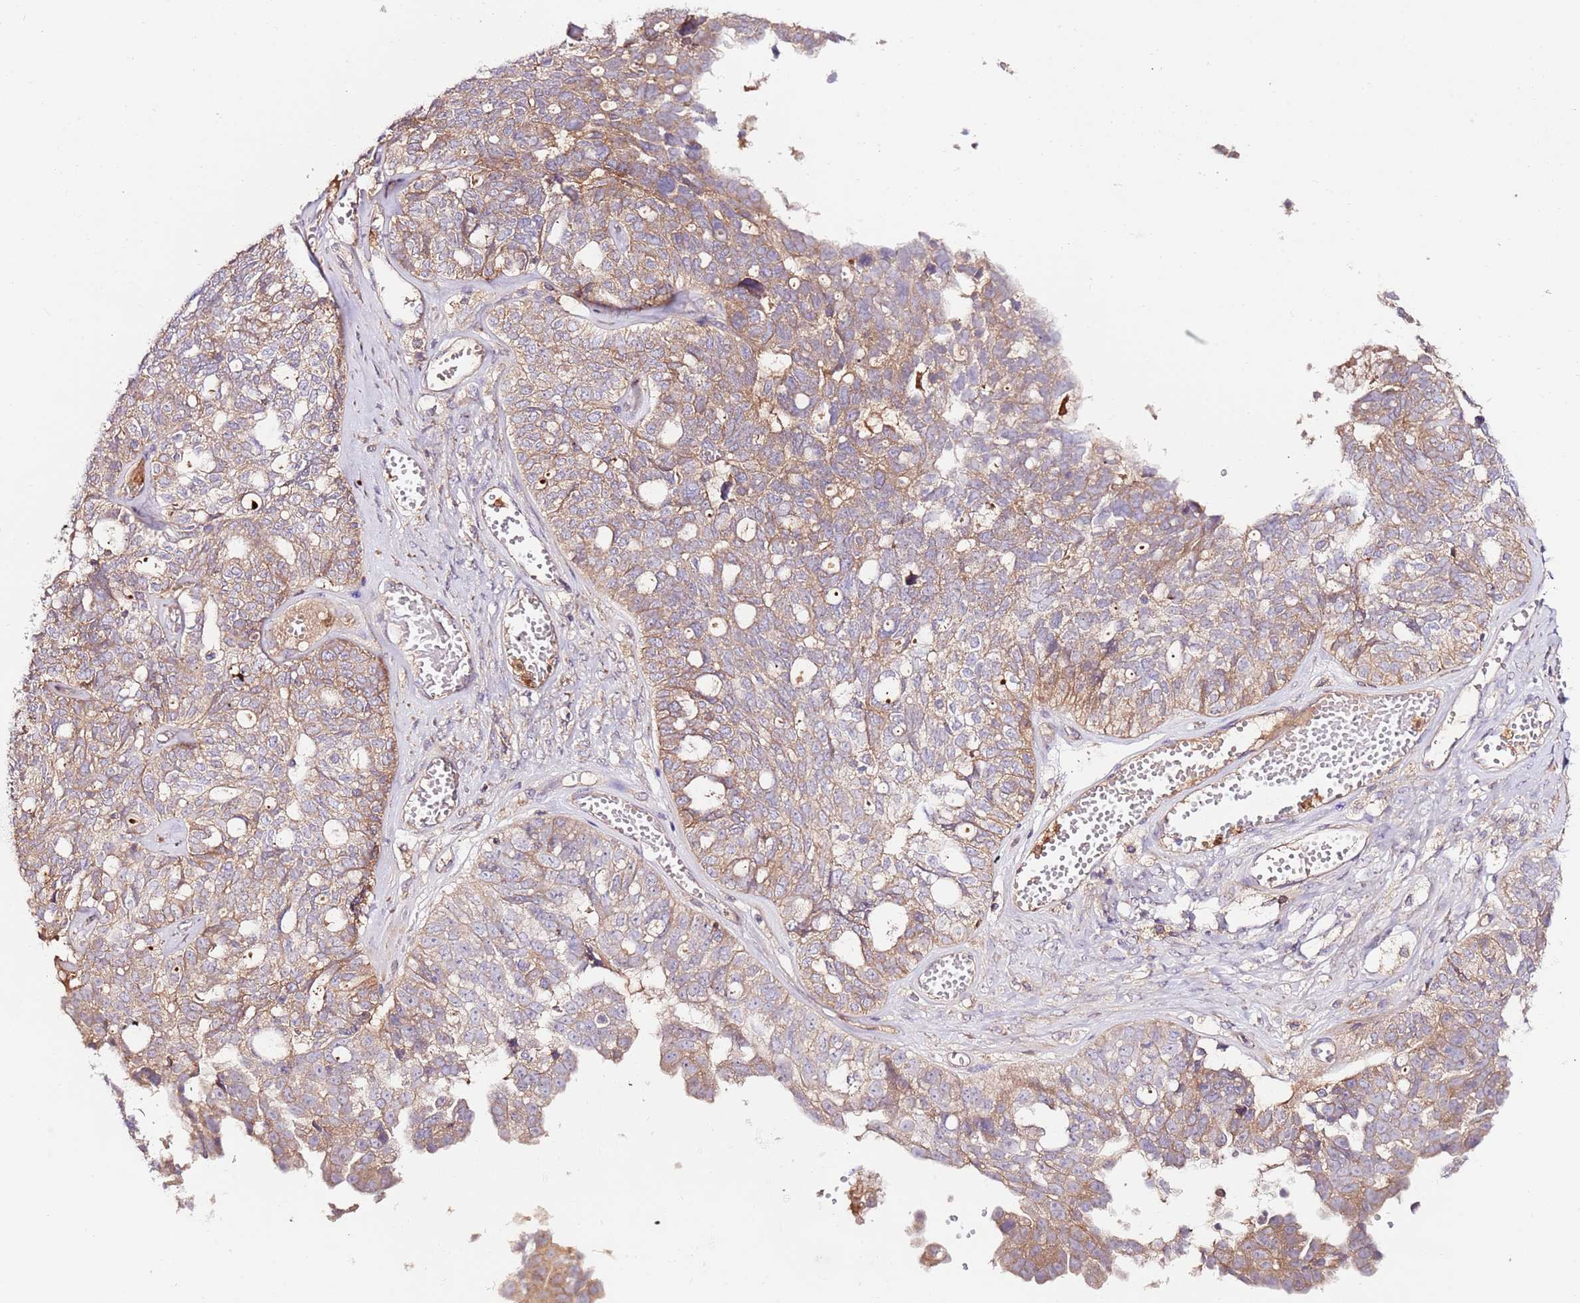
{"staining": {"intensity": "moderate", "quantity": ">75%", "location": "cytoplasmic/membranous"}, "tissue": "ovarian cancer", "cell_type": "Tumor cells", "image_type": "cancer", "snomed": [{"axis": "morphology", "description": "Cystadenocarcinoma, serous, NOS"}, {"axis": "topography", "description": "Ovary"}], "caption": "Approximately >75% of tumor cells in ovarian cancer (serous cystadenocarcinoma) demonstrate moderate cytoplasmic/membranous protein expression as visualized by brown immunohistochemical staining.", "gene": "FLVCR1", "patient": {"sex": "female", "age": 79}}